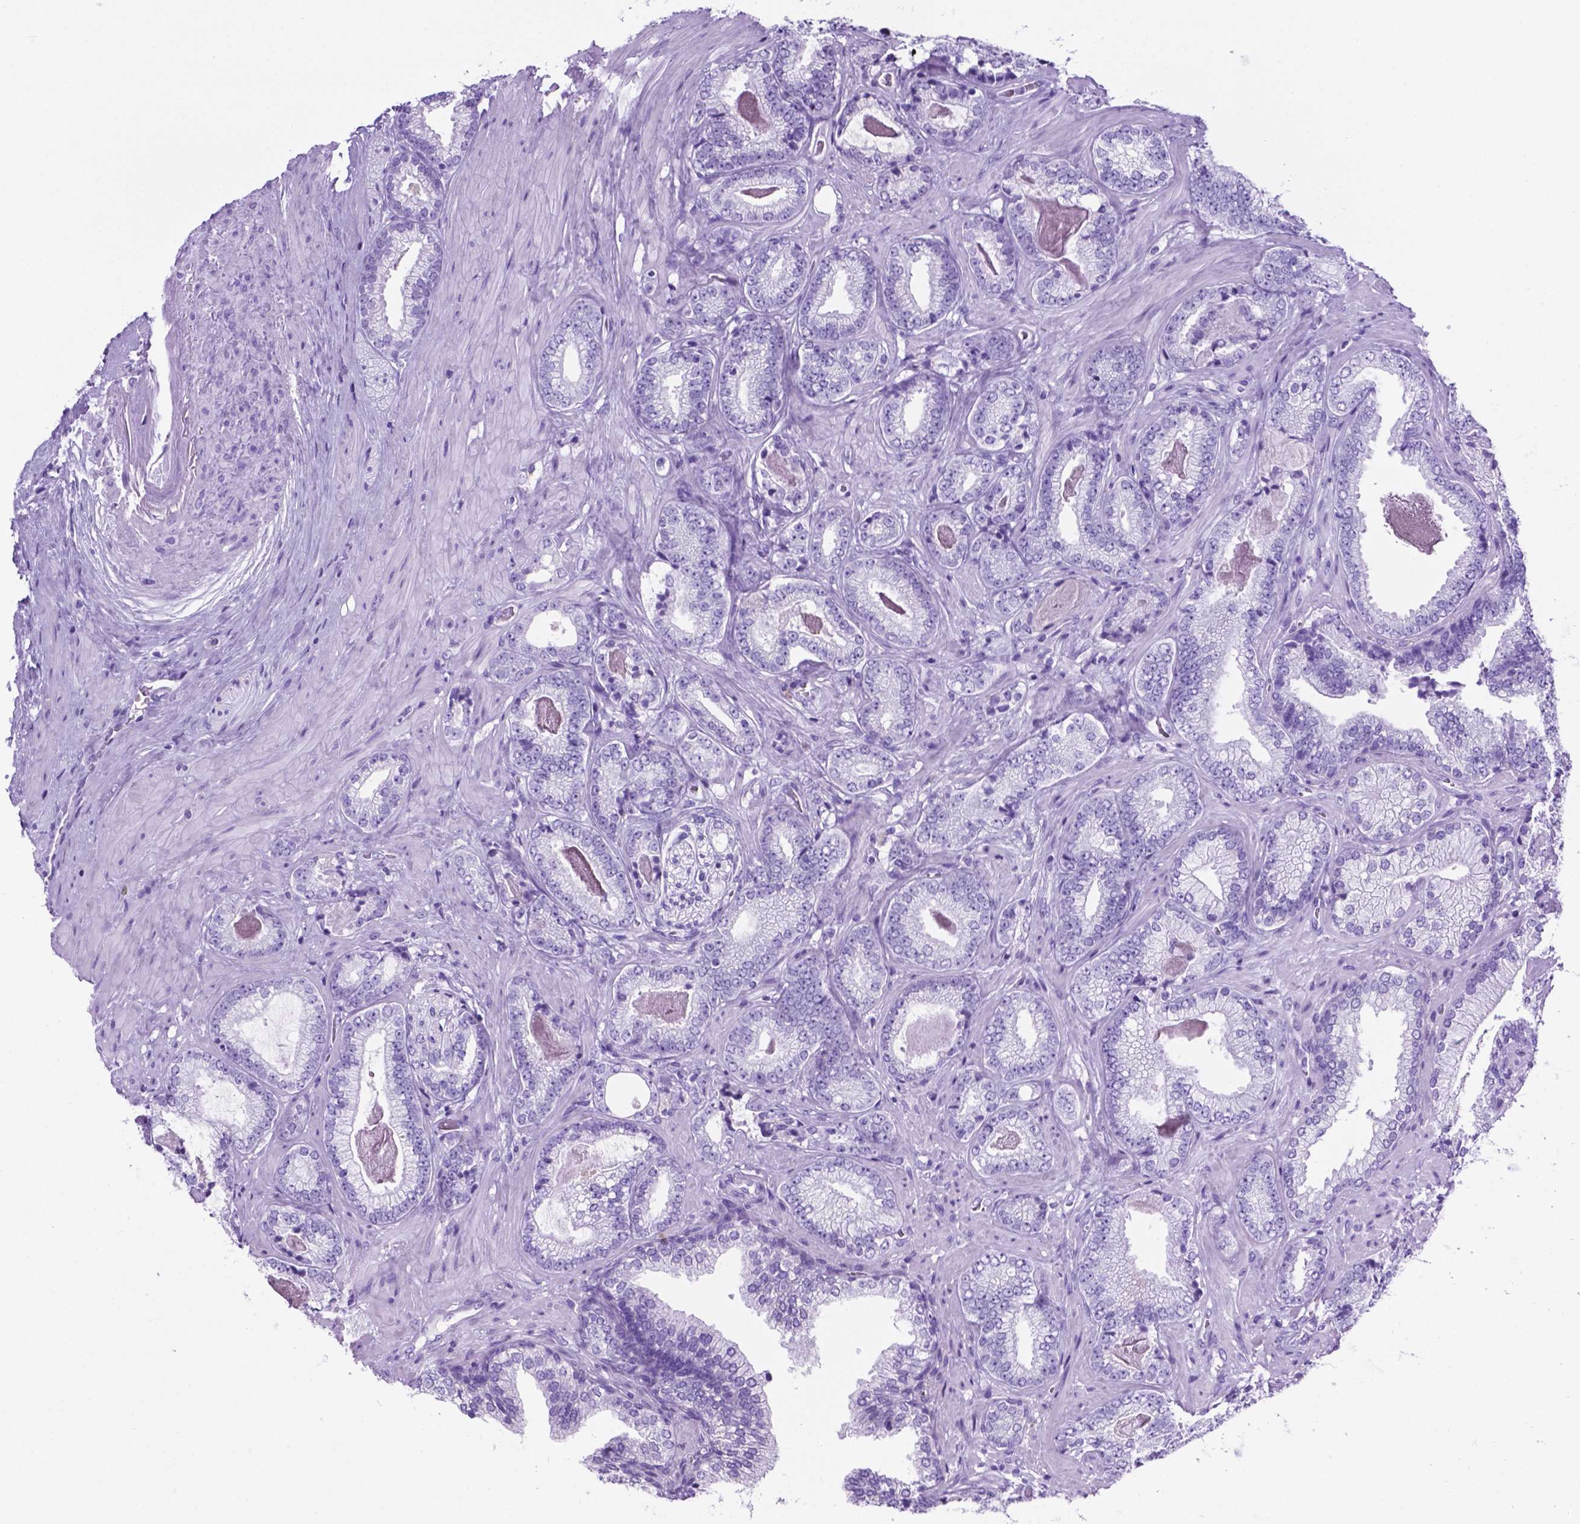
{"staining": {"intensity": "negative", "quantity": "none", "location": "none"}, "tissue": "prostate cancer", "cell_type": "Tumor cells", "image_type": "cancer", "snomed": [{"axis": "morphology", "description": "Adenocarcinoma, Low grade"}, {"axis": "topography", "description": "Prostate"}], "caption": "This is an immunohistochemistry photomicrograph of adenocarcinoma (low-grade) (prostate). There is no expression in tumor cells.", "gene": "C17orf107", "patient": {"sex": "male", "age": 61}}